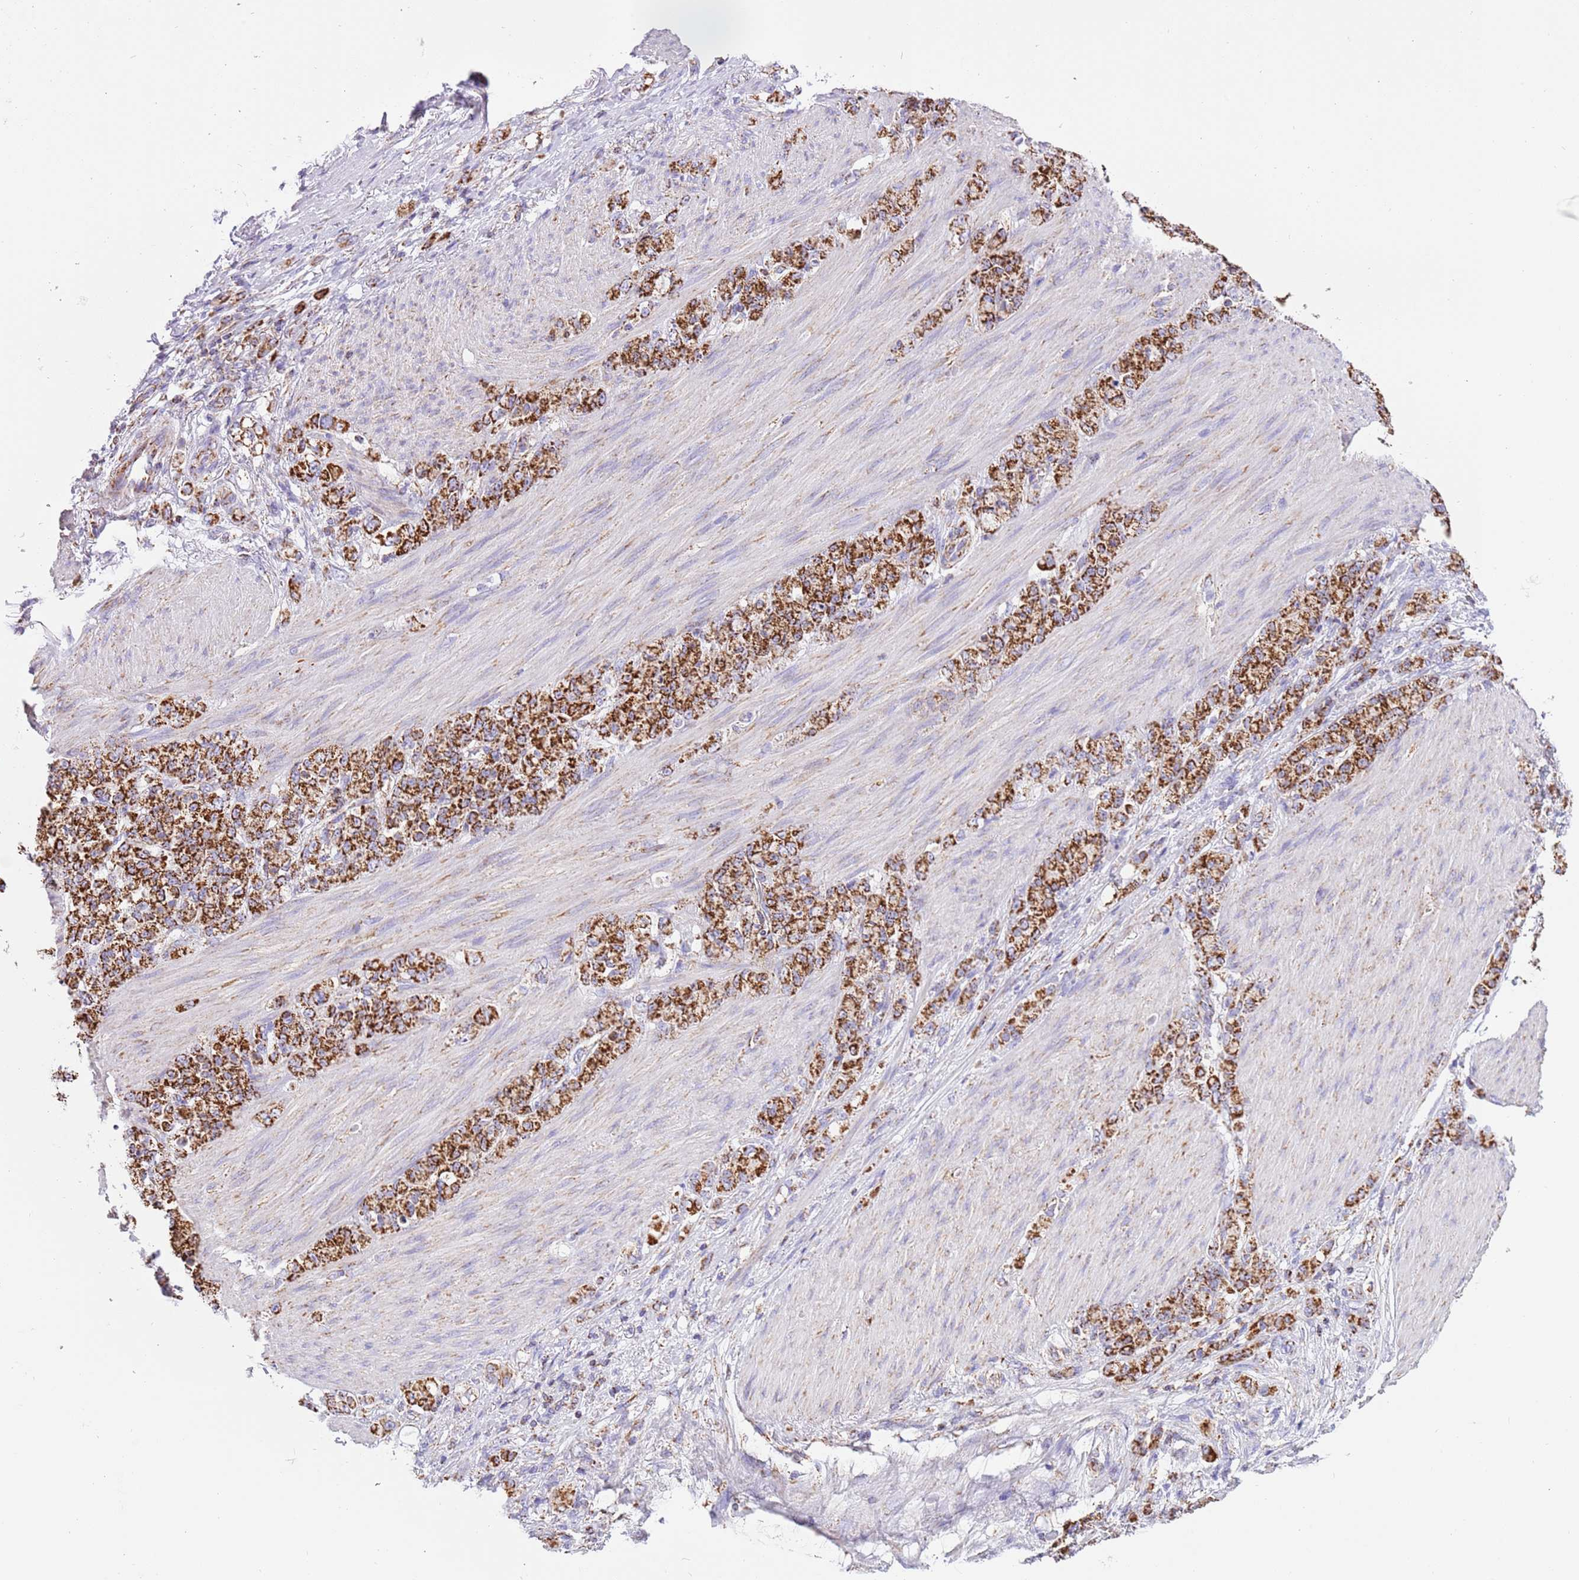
{"staining": {"intensity": "strong", "quantity": ">75%", "location": "cytoplasmic/membranous"}, "tissue": "stomach cancer", "cell_type": "Tumor cells", "image_type": "cancer", "snomed": [{"axis": "morphology", "description": "Normal tissue, NOS"}, {"axis": "morphology", "description": "Adenocarcinoma, NOS"}, {"axis": "topography", "description": "Stomach"}], "caption": "Immunohistochemistry (IHC) micrograph of human stomach cancer (adenocarcinoma) stained for a protein (brown), which exhibits high levels of strong cytoplasmic/membranous expression in approximately >75% of tumor cells.", "gene": "SUCLG2", "patient": {"sex": "female", "age": 79}}